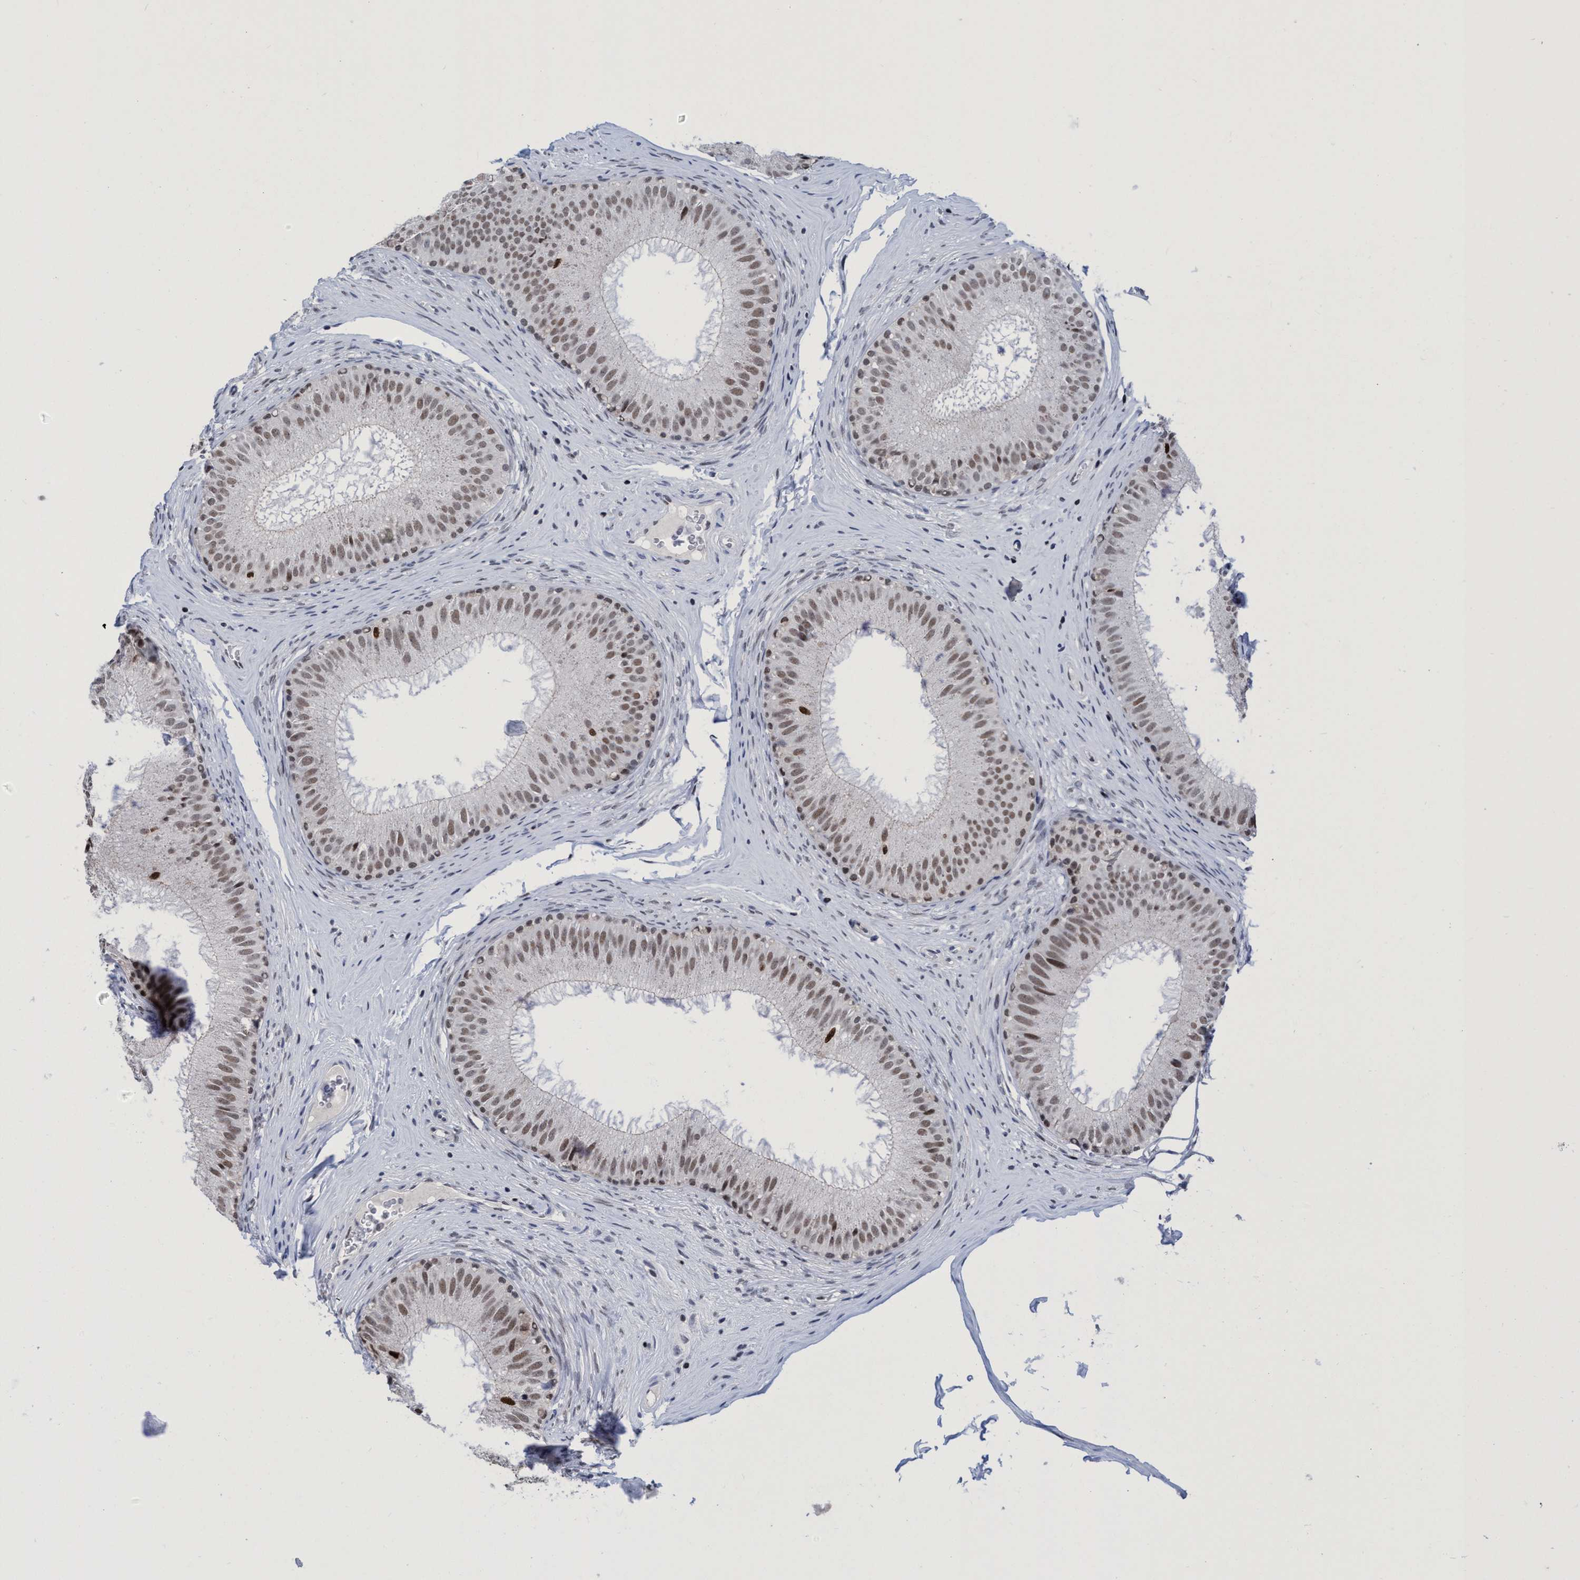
{"staining": {"intensity": "moderate", "quantity": "25%-75%", "location": "nuclear"}, "tissue": "epididymis", "cell_type": "Glandular cells", "image_type": "normal", "snomed": [{"axis": "morphology", "description": "Normal tissue, NOS"}, {"axis": "topography", "description": "Epididymis"}], "caption": "DAB (3,3'-diaminobenzidine) immunohistochemical staining of normal epididymis displays moderate nuclear protein staining in approximately 25%-75% of glandular cells.", "gene": "C9orf78", "patient": {"sex": "male", "age": 32}}